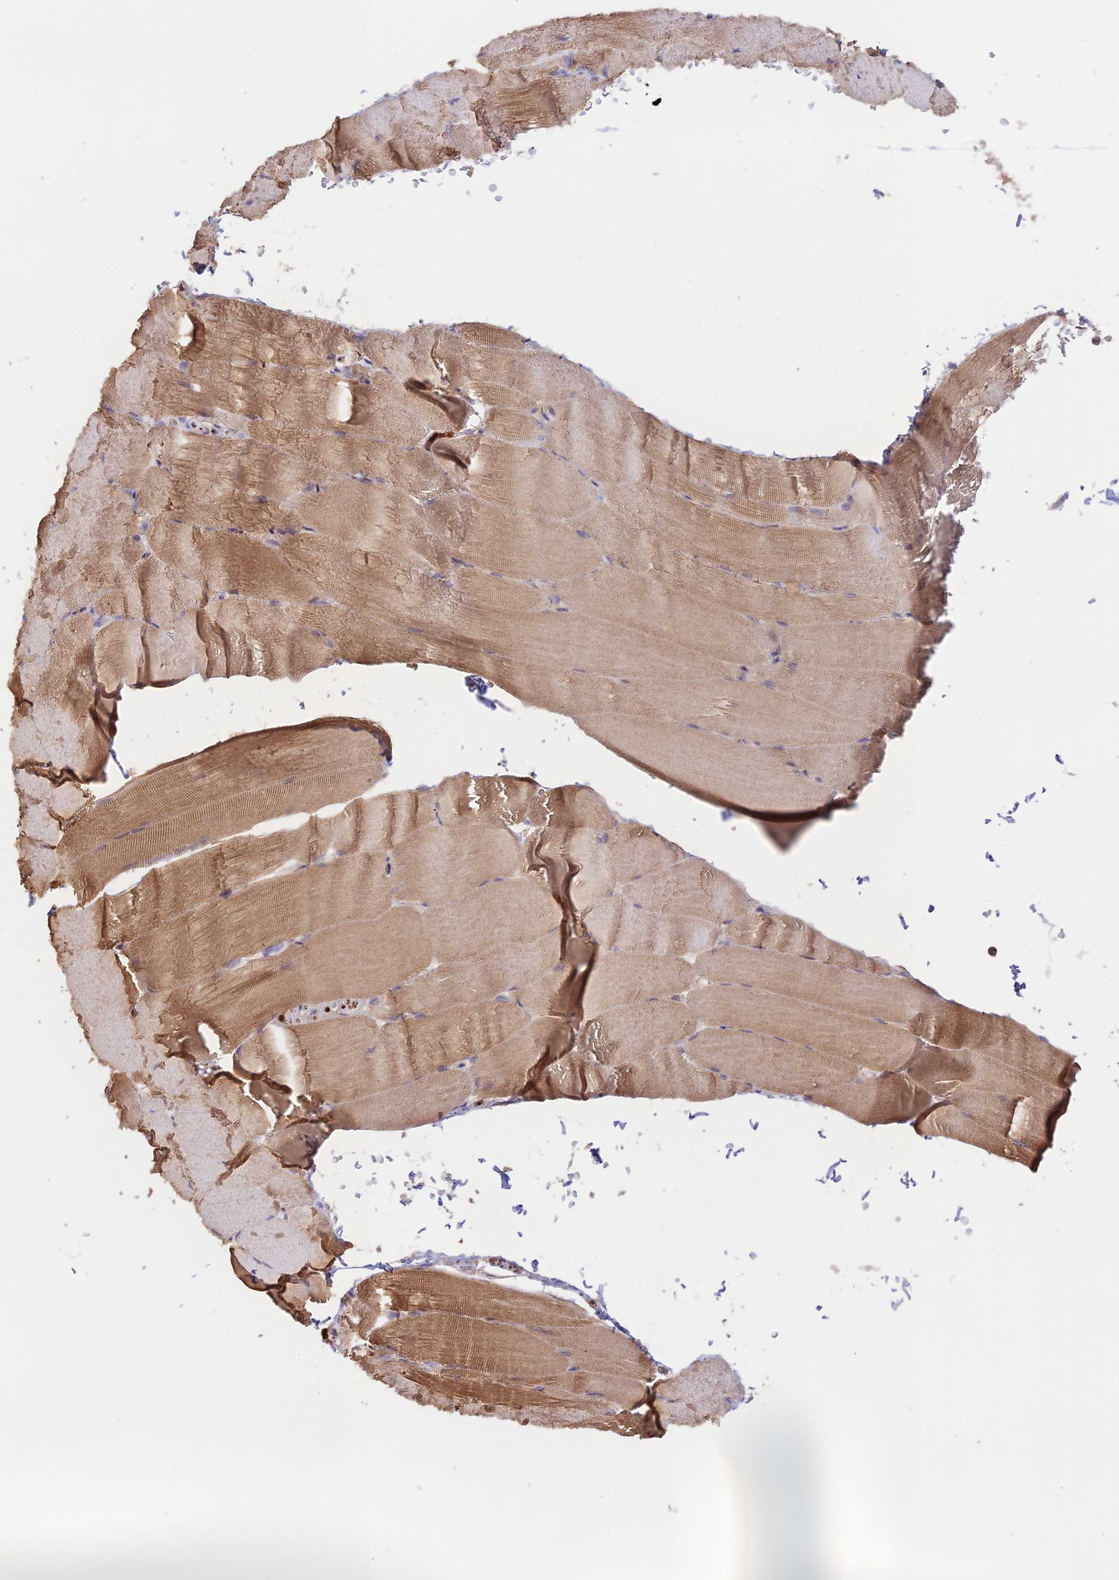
{"staining": {"intensity": "moderate", "quantity": "25%-75%", "location": "cytoplasmic/membranous"}, "tissue": "skeletal muscle", "cell_type": "Myocytes", "image_type": "normal", "snomed": [{"axis": "morphology", "description": "Normal tissue, NOS"}, {"axis": "topography", "description": "Skeletal muscle"}, {"axis": "topography", "description": "Parathyroid gland"}], "caption": "Skeletal muscle stained with DAB (3,3'-diaminobenzidine) immunohistochemistry (IHC) demonstrates medium levels of moderate cytoplasmic/membranous positivity in approximately 25%-75% of myocytes.", "gene": "CLCF1", "patient": {"sex": "female", "age": 37}}